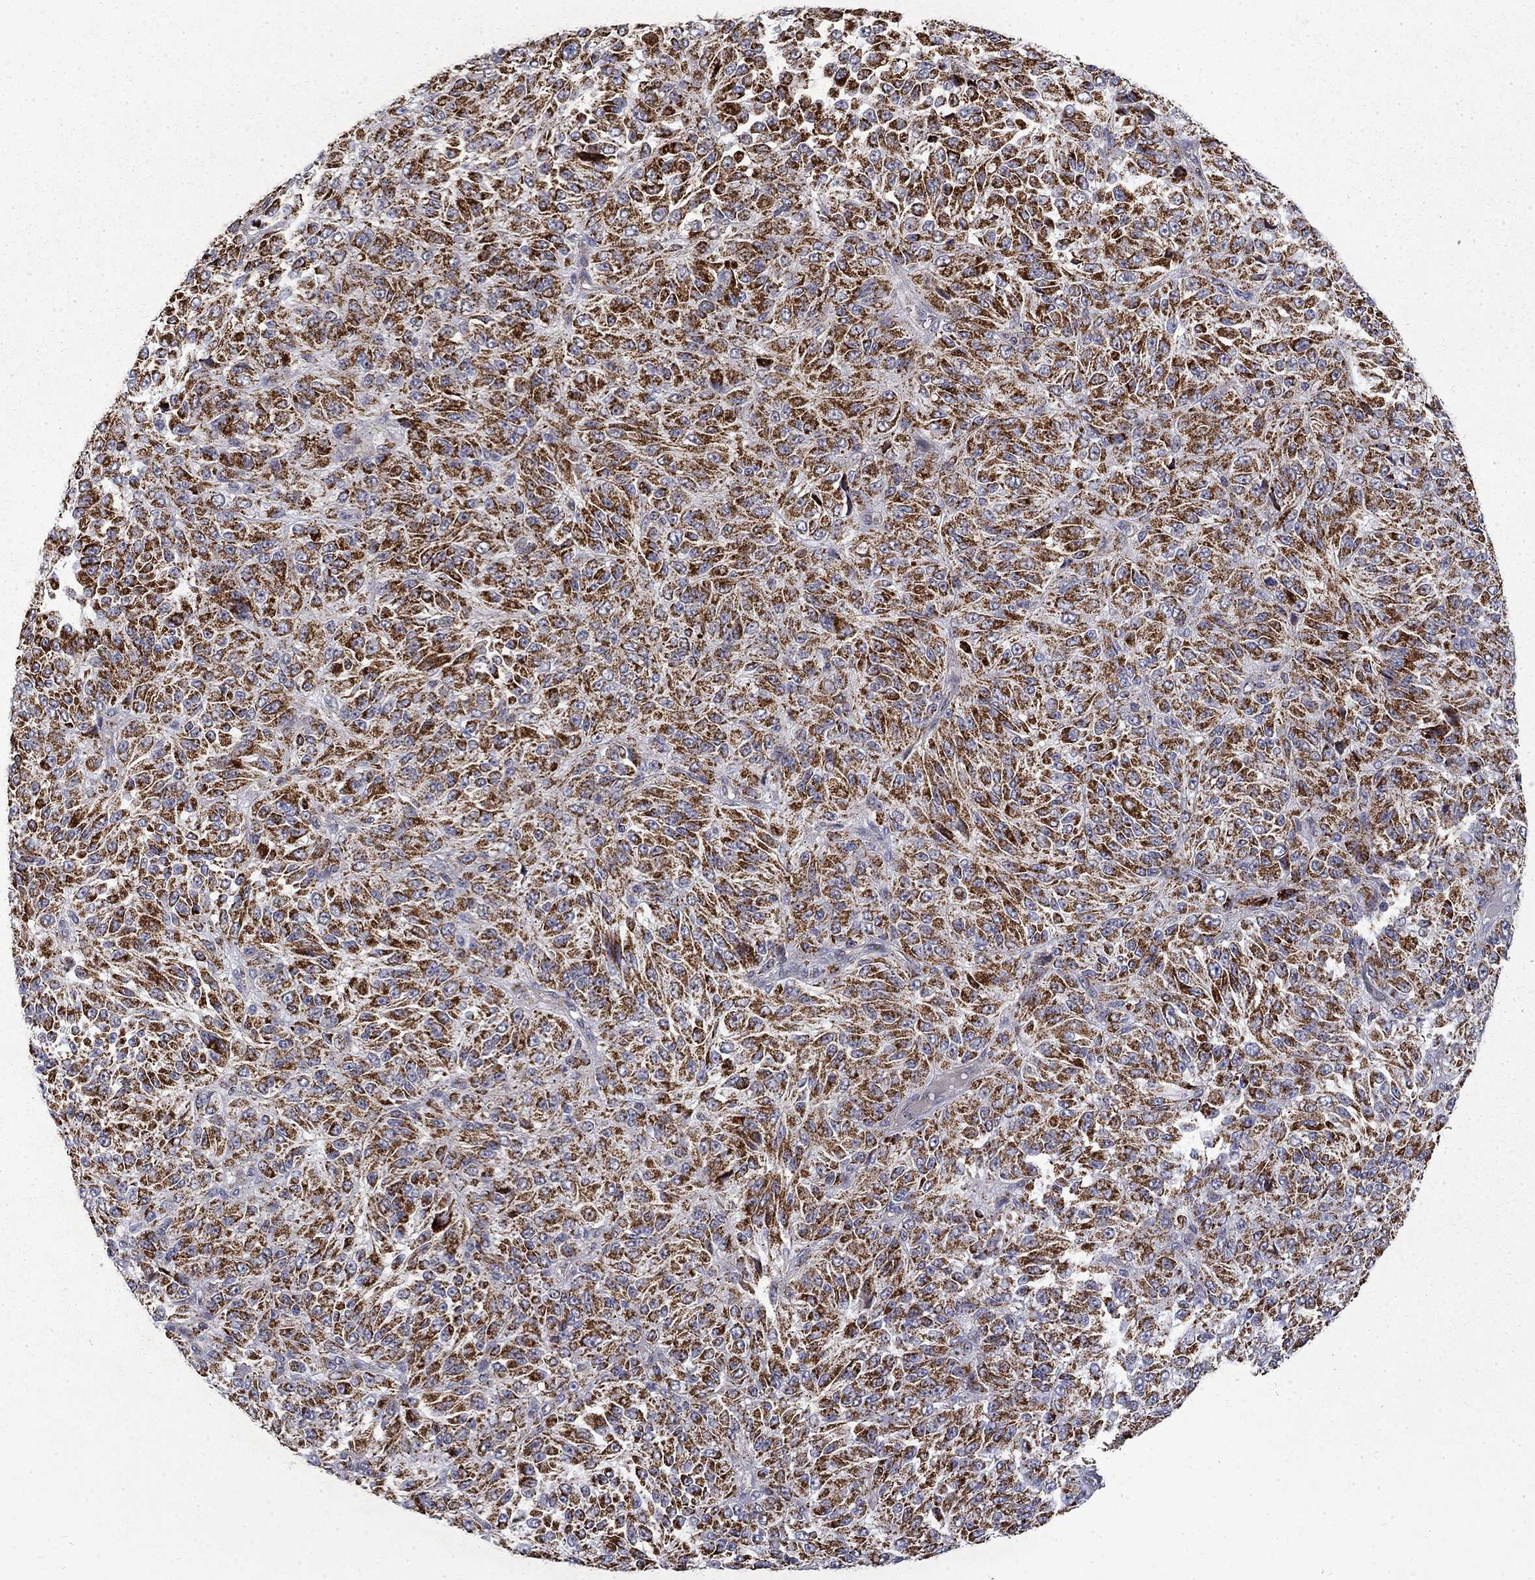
{"staining": {"intensity": "strong", "quantity": ">75%", "location": "cytoplasmic/membranous"}, "tissue": "melanoma", "cell_type": "Tumor cells", "image_type": "cancer", "snomed": [{"axis": "morphology", "description": "Malignant melanoma, Metastatic site"}, {"axis": "topography", "description": "Brain"}], "caption": "Strong cytoplasmic/membranous staining is seen in about >75% of tumor cells in malignant melanoma (metastatic site). (DAB (3,3'-diaminobenzidine) = brown stain, brightfield microscopy at high magnification).", "gene": "PCBP3", "patient": {"sex": "female", "age": 56}}